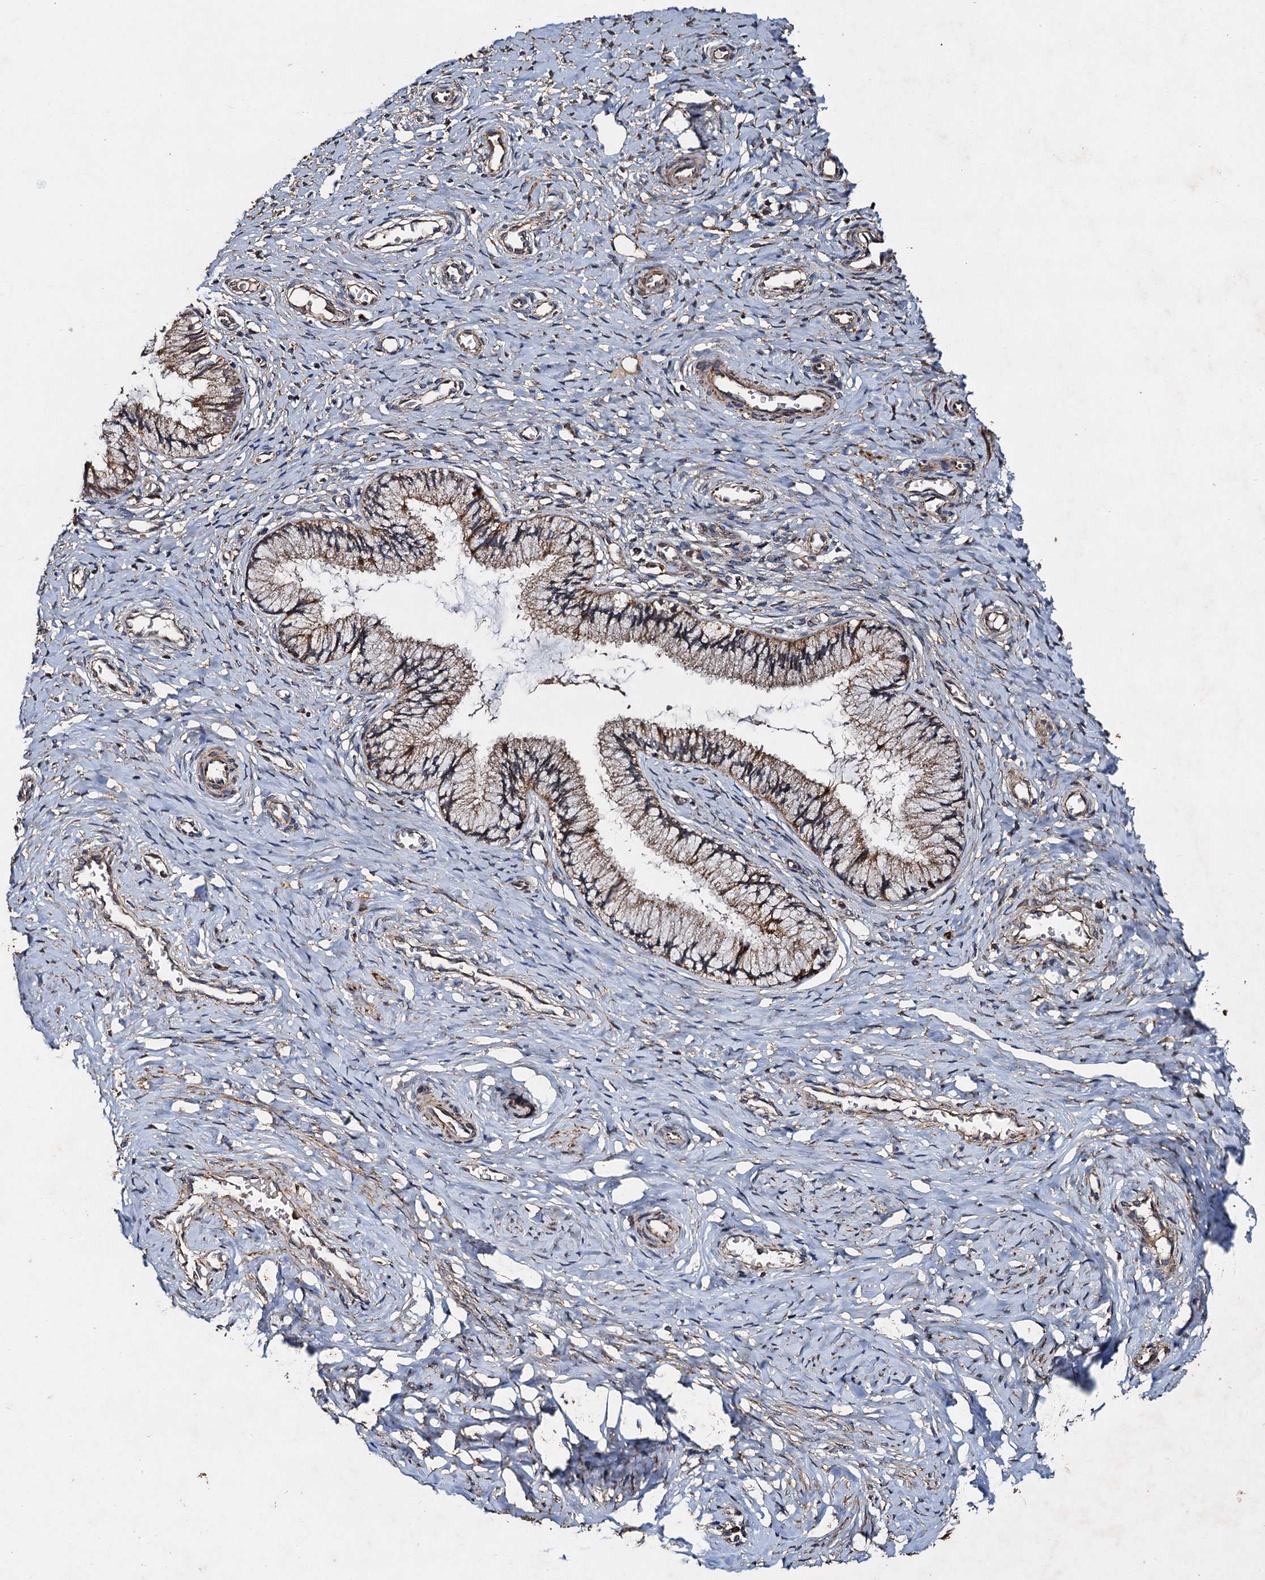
{"staining": {"intensity": "moderate", "quantity": ">75%", "location": "cytoplasmic/membranous"}, "tissue": "cervix", "cell_type": "Glandular cells", "image_type": "normal", "snomed": [{"axis": "morphology", "description": "Normal tissue, NOS"}, {"axis": "topography", "description": "Cervix"}], "caption": "Immunohistochemistry of benign human cervix exhibits medium levels of moderate cytoplasmic/membranous expression in approximately >75% of glandular cells. (DAB = brown stain, brightfield microscopy at high magnification).", "gene": "NDUFA13", "patient": {"sex": "female", "age": 27}}